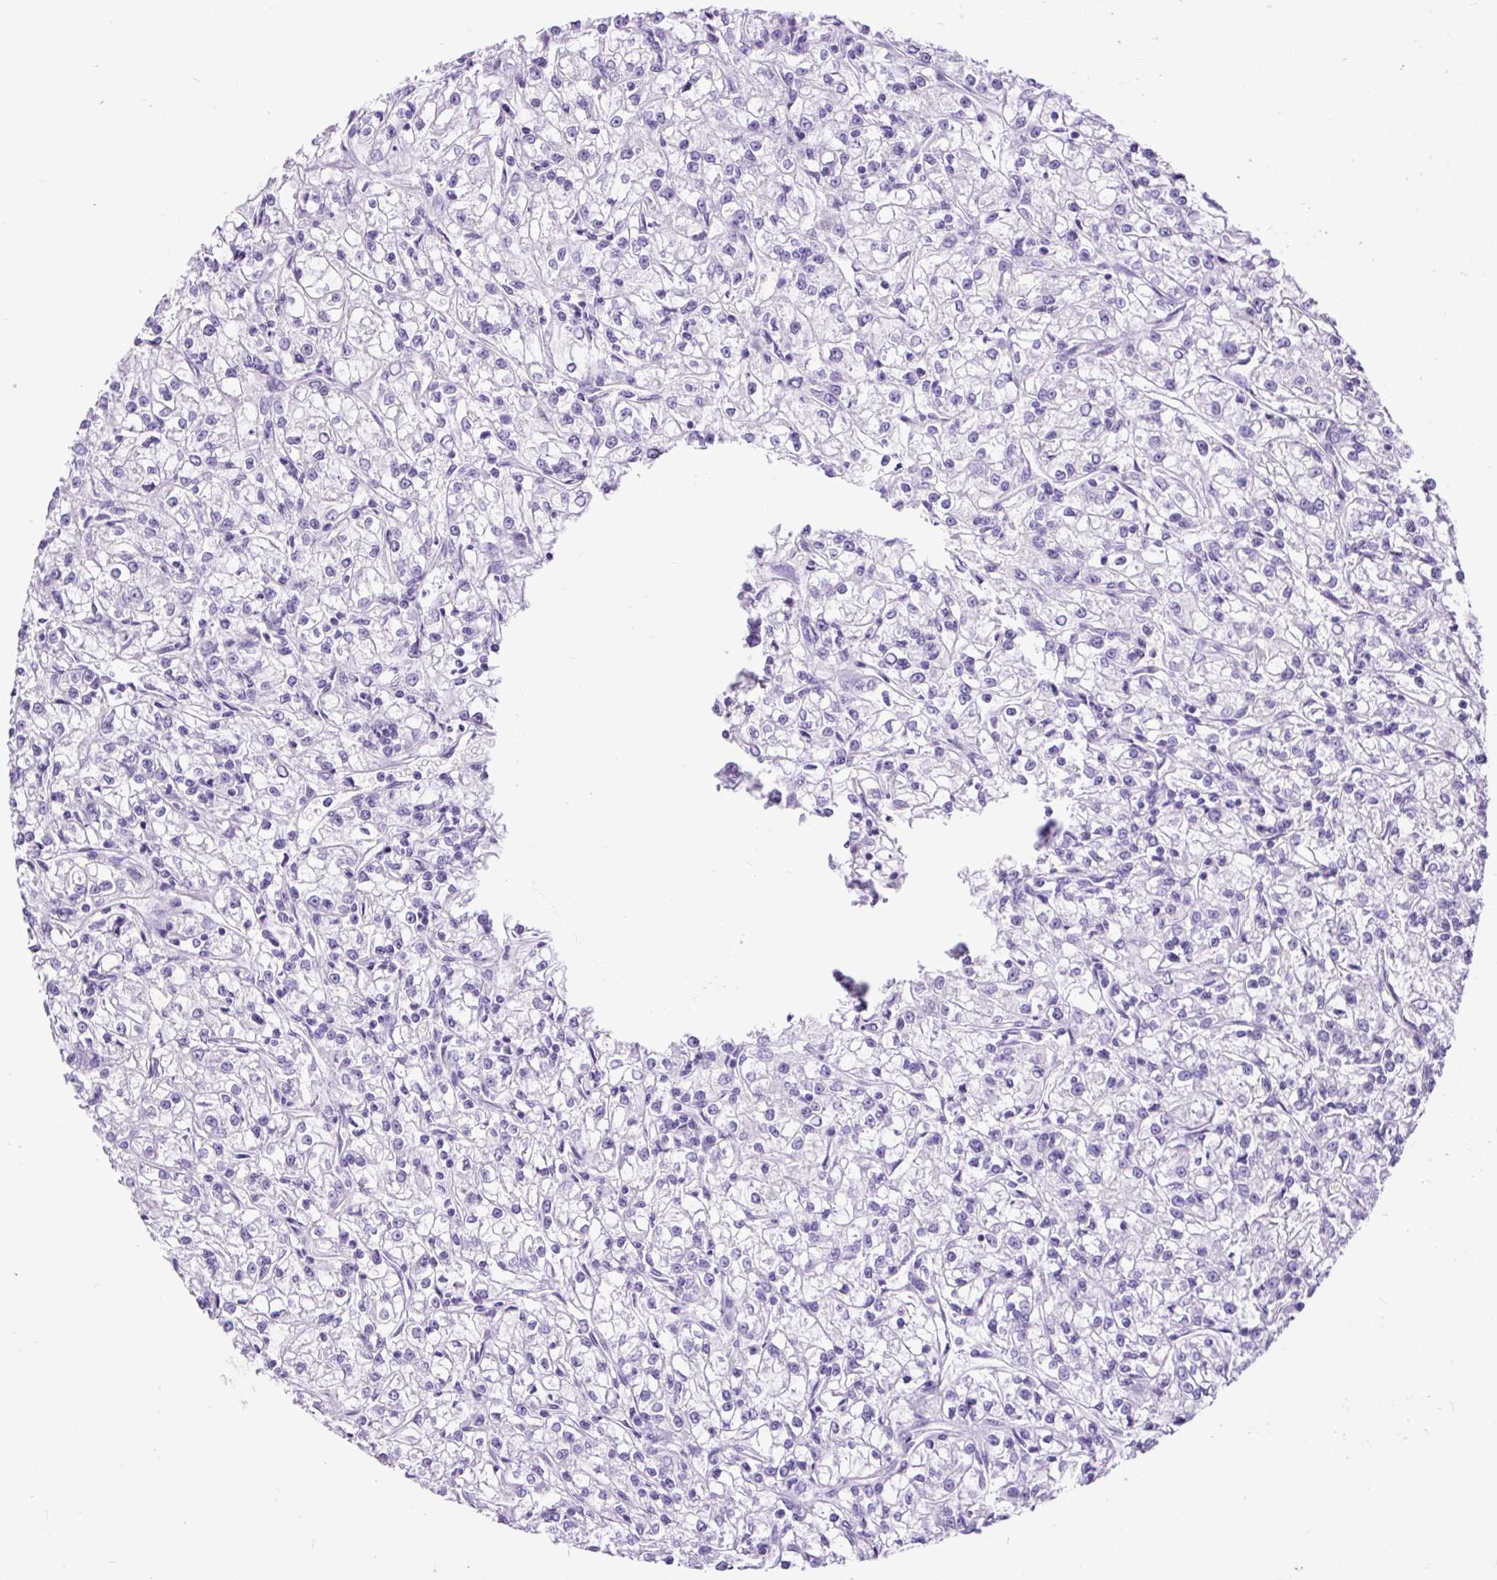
{"staining": {"intensity": "negative", "quantity": "none", "location": "none"}, "tissue": "renal cancer", "cell_type": "Tumor cells", "image_type": "cancer", "snomed": [{"axis": "morphology", "description": "Adenocarcinoma, NOS"}, {"axis": "topography", "description": "Kidney"}], "caption": "Renal adenocarcinoma stained for a protein using immunohistochemistry (IHC) reveals no expression tumor cells.", "gene": "CEL", "patient": {"sex": "female", "age": 59}}